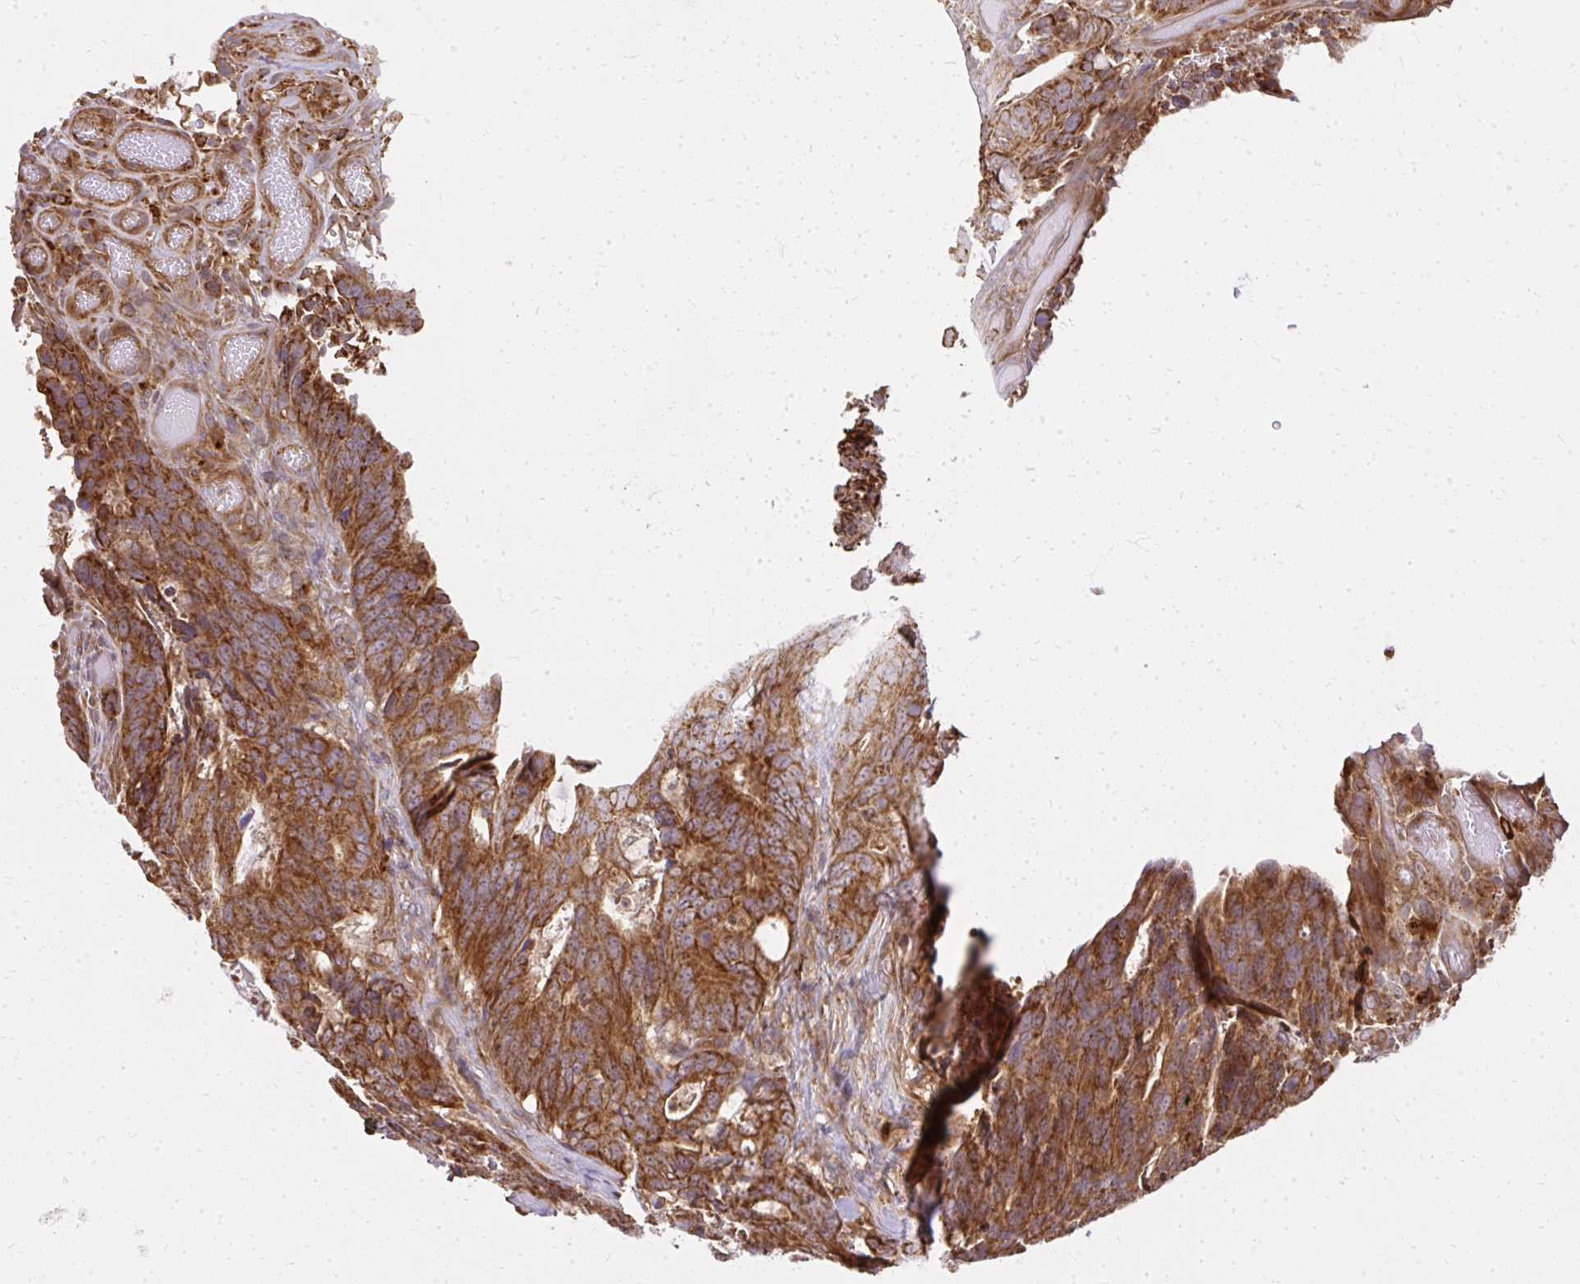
{"staining": {"intensity": "strong", "quantity": ">75%", "location": "cytoplasmic/membranous"}, "tissue": "colorectal cancer", "cell_type": "Tumor cells", "image_type": "cancer", "snomed": [{"axis": "morphology", "description": "Adenocarcinoma, NOS"}, {"axis": "topography", "description": "Colon"}], "caption": "A micrograph showing strong cytoplasmic/membranous expression in approximately >75% of tumor cells in colorectal adenocarcinoma, as visualized by brown immunohistochemical staining.", "gene": "GNS", "patient": {"sex": "female", "age": 82}}